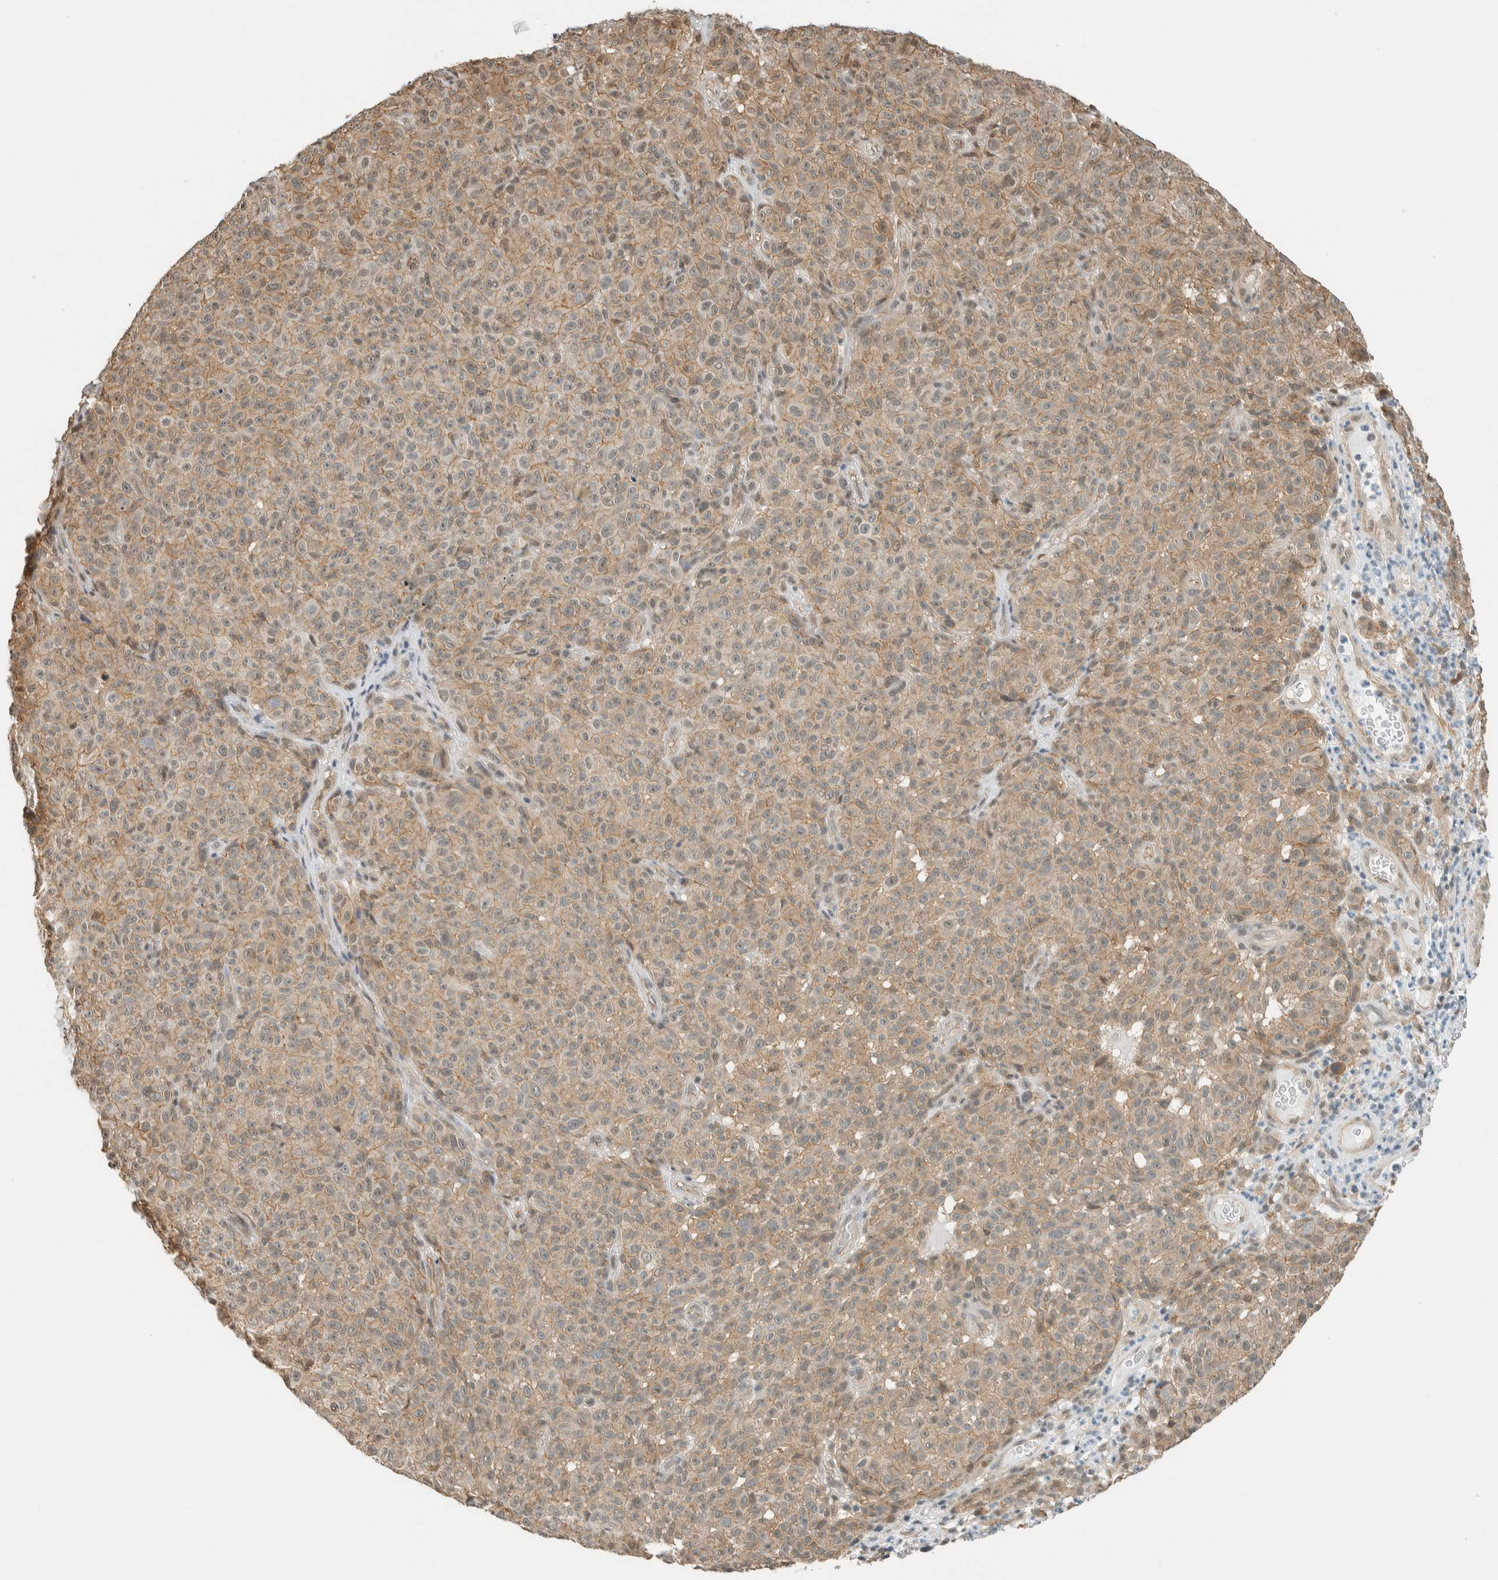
{"staining": {"intensity": "weak", "quantity": ">75%", "location": "cytoplasmic/membranous"}, "tissue": "melanoma", "cell_type": "Tumor cells", "image_type": "cancer", "snomed": [{"axis": "morphology", "description": "Malignant melanoma, NOS"}, {"axis": "topography", "description": "Skin"}], "caption": "High-power microscopy captured an IHC photomicrograph of malignant melanoma, revealing weak cytoplasmic/membranous positivity in approximately >75% of tumor cells. Immunohistochemistry stains the protein of interest in brown and the nuclei are stained blue.", "gene": "NIBAN2", "patient": {"sex": "female", "age": 82}}